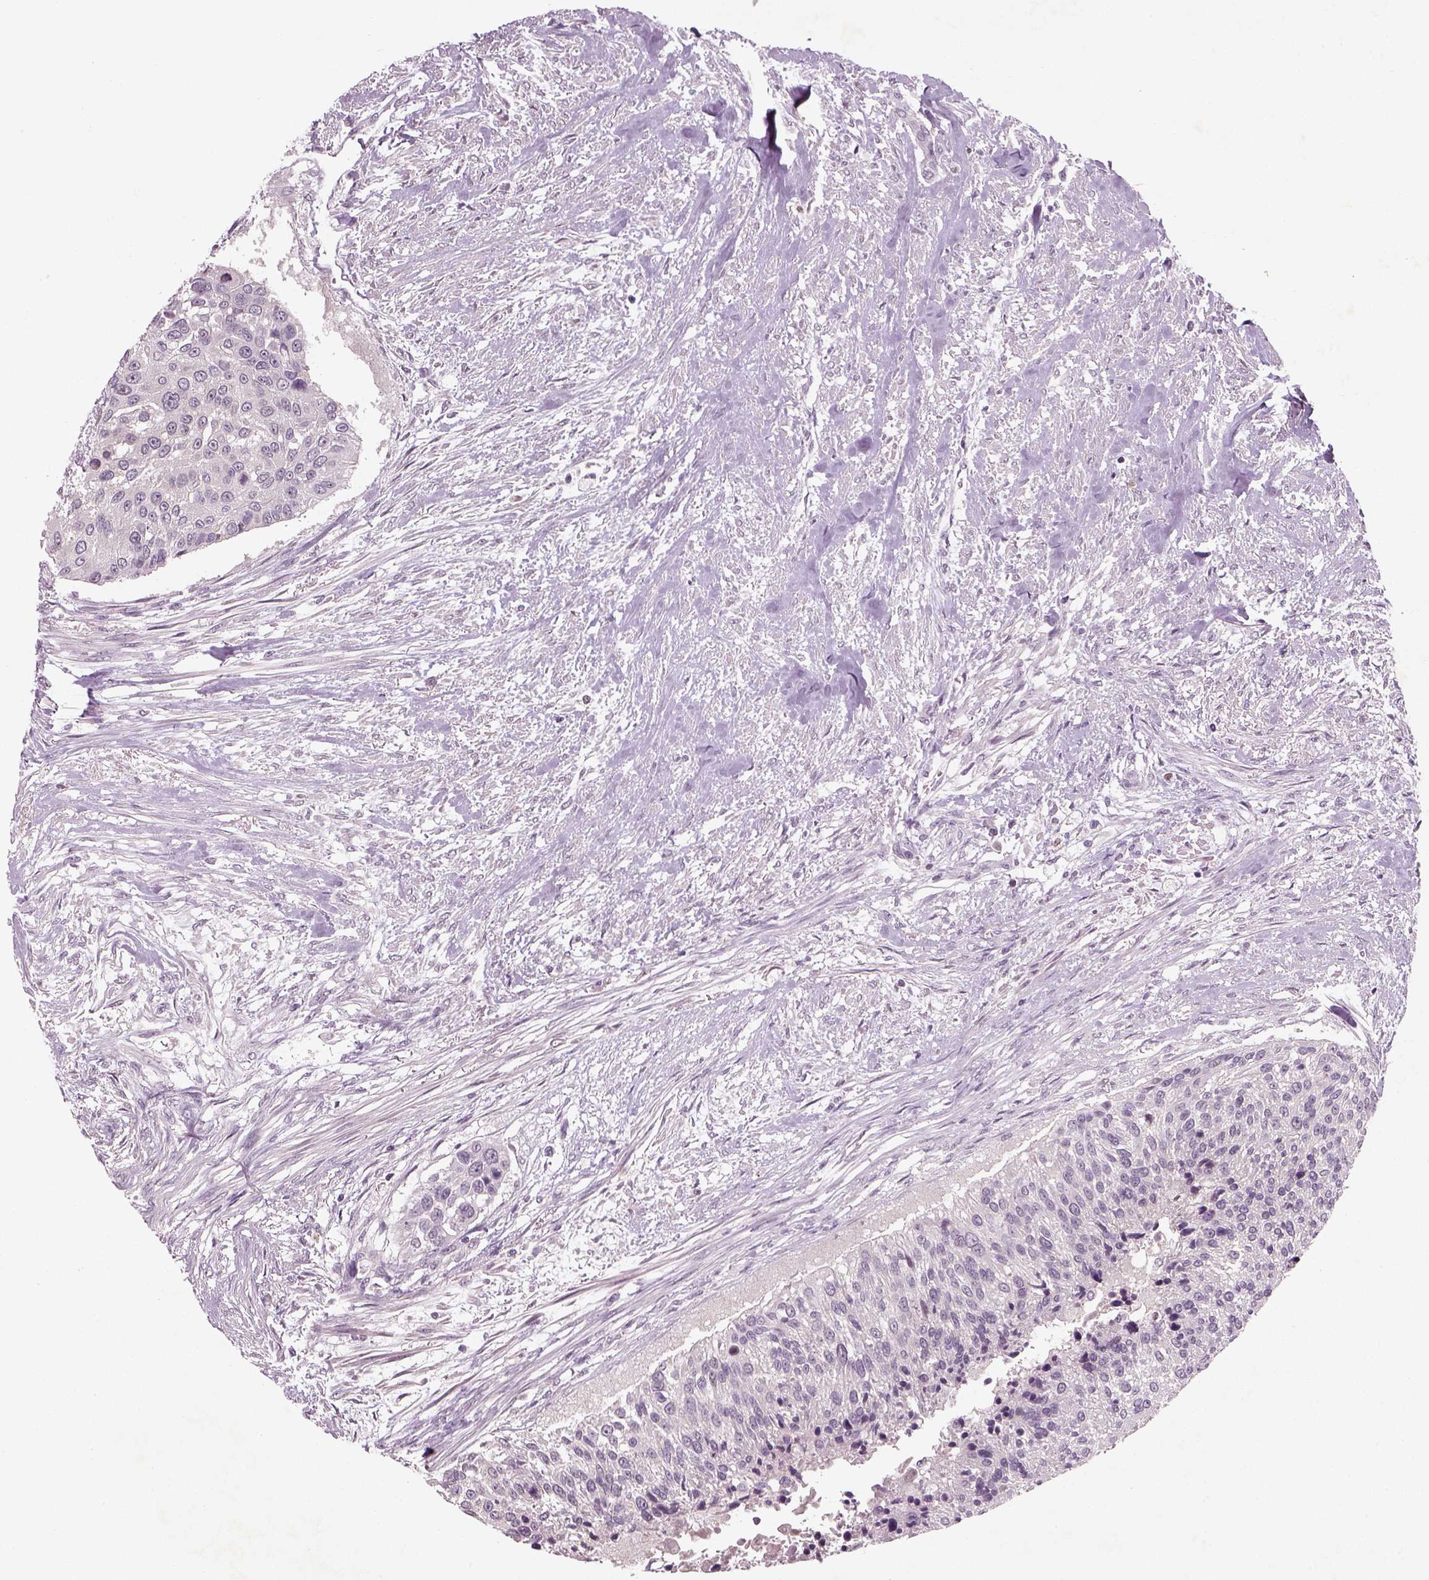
{"staining": {"intensity": "negative", "quantity": "none", "location": "none"}, "tissue": "urothelial cancer", "cell_type": "Tumor cells", "image_type": "cancer", "snomed": [{"axis": "morphology", "description": "Urothelial carcinoma, NOS"}, {"axis": "topography", "description": "Urinary bladder"}], "caption": "This histopathology image is of urothelial cancer stained with IHC to label a protein in brown with the nuclei are counter-stained blue. There is no expression in tumor cells.", "gene": "GDNF", "patient": {"sex": "male", "age": 55}}